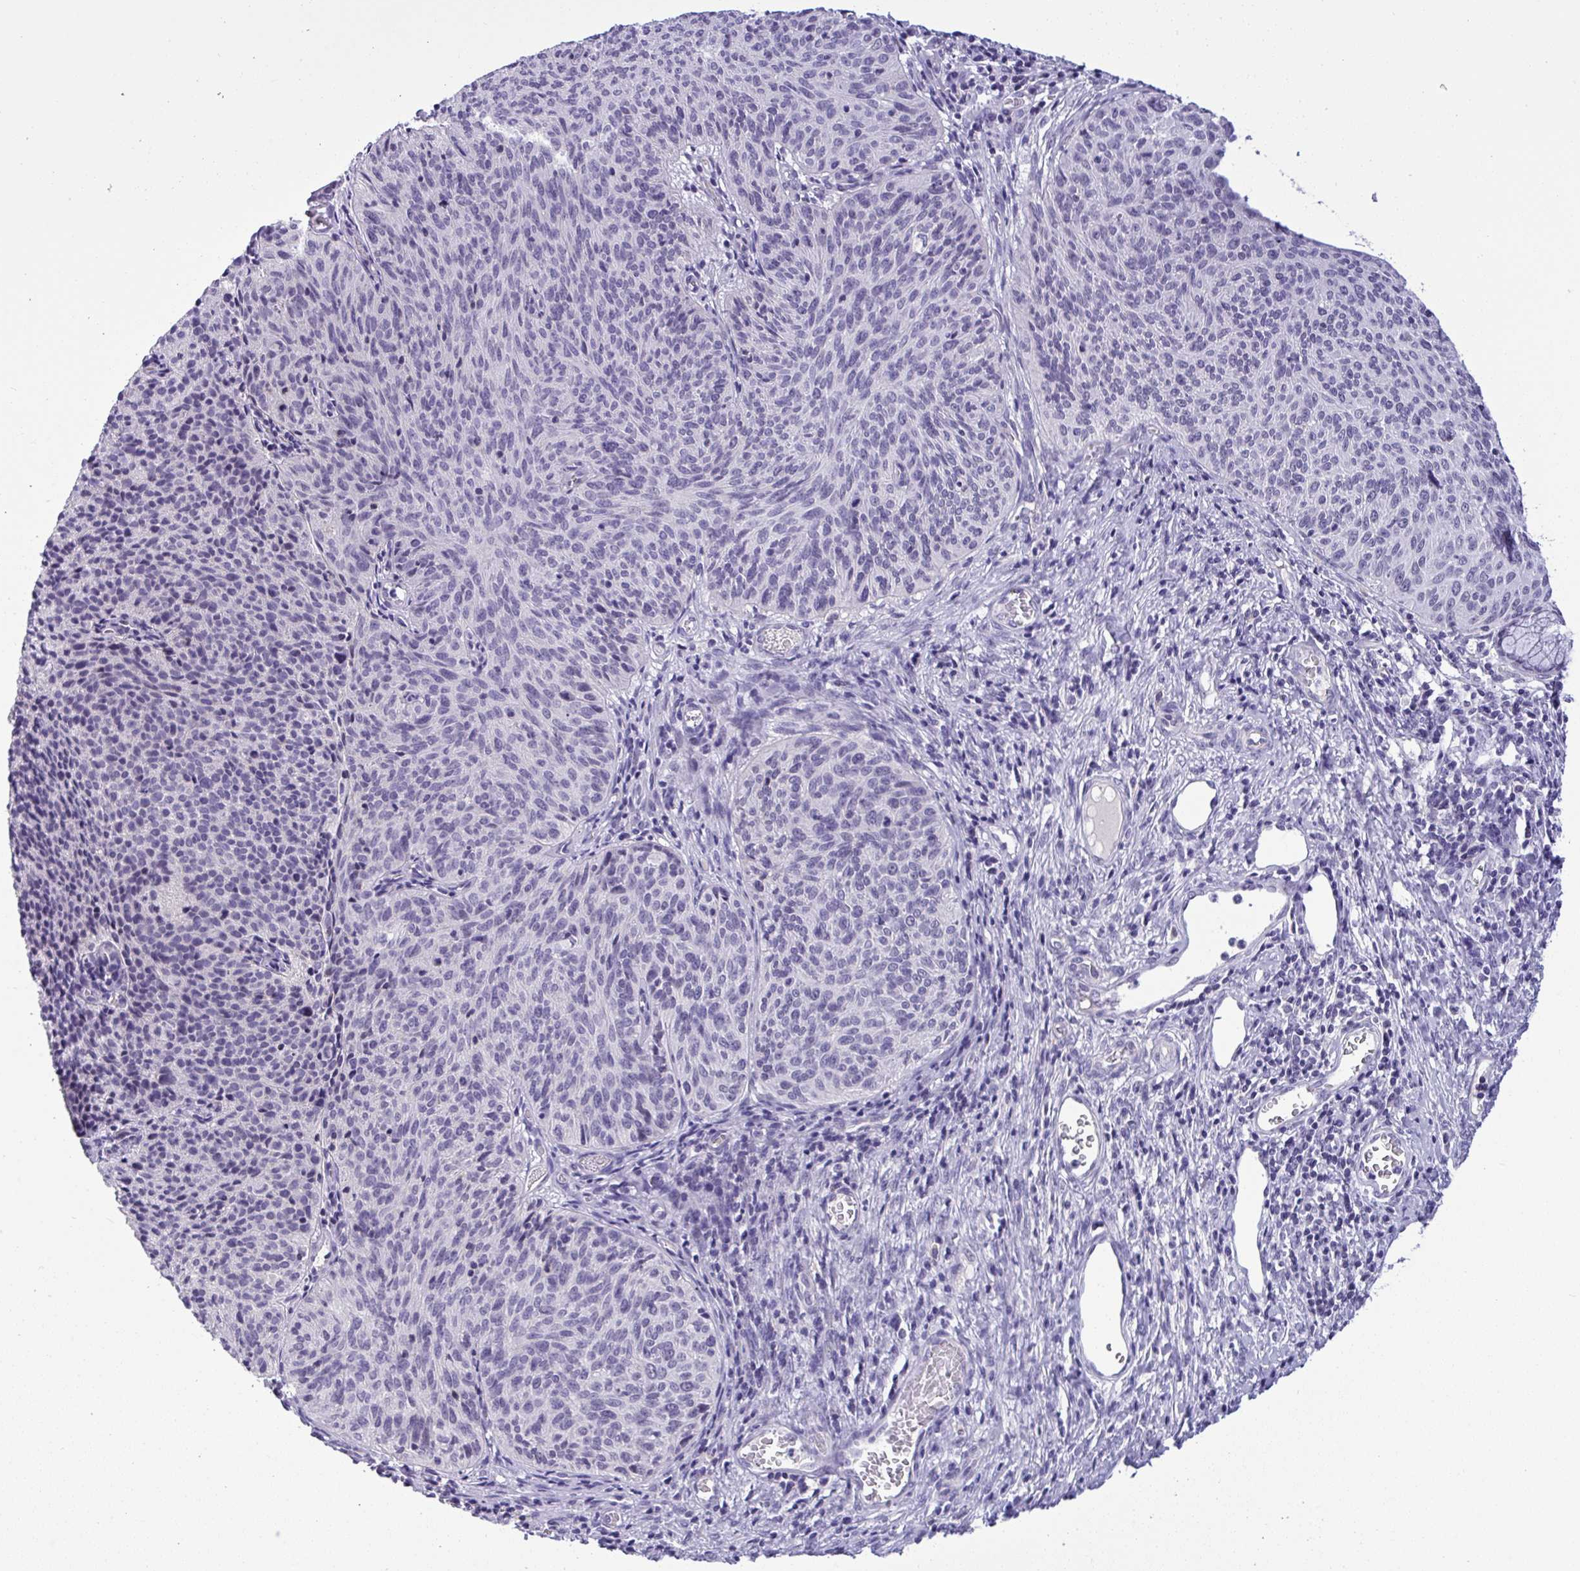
{"staining": {"intensity": "negative", "quantity": "none", "location": "none"}, "tissue": "cervical cancer", "cell_type": "Tumor cells", "image_type": "cancer", "snomed": [{"axis": "morphology", "description": "Squamous cell carcinoma, NOS"}, {"axis": "topography", "description": "Cervix"}], "caption": "High power microscopy micrograph of an IHC image of cervical squamous cell carcinoma, revealing no significant positivity in tumor cells.", "gene": "YBX2", "patient": {"sex": "female", "age": 49}}